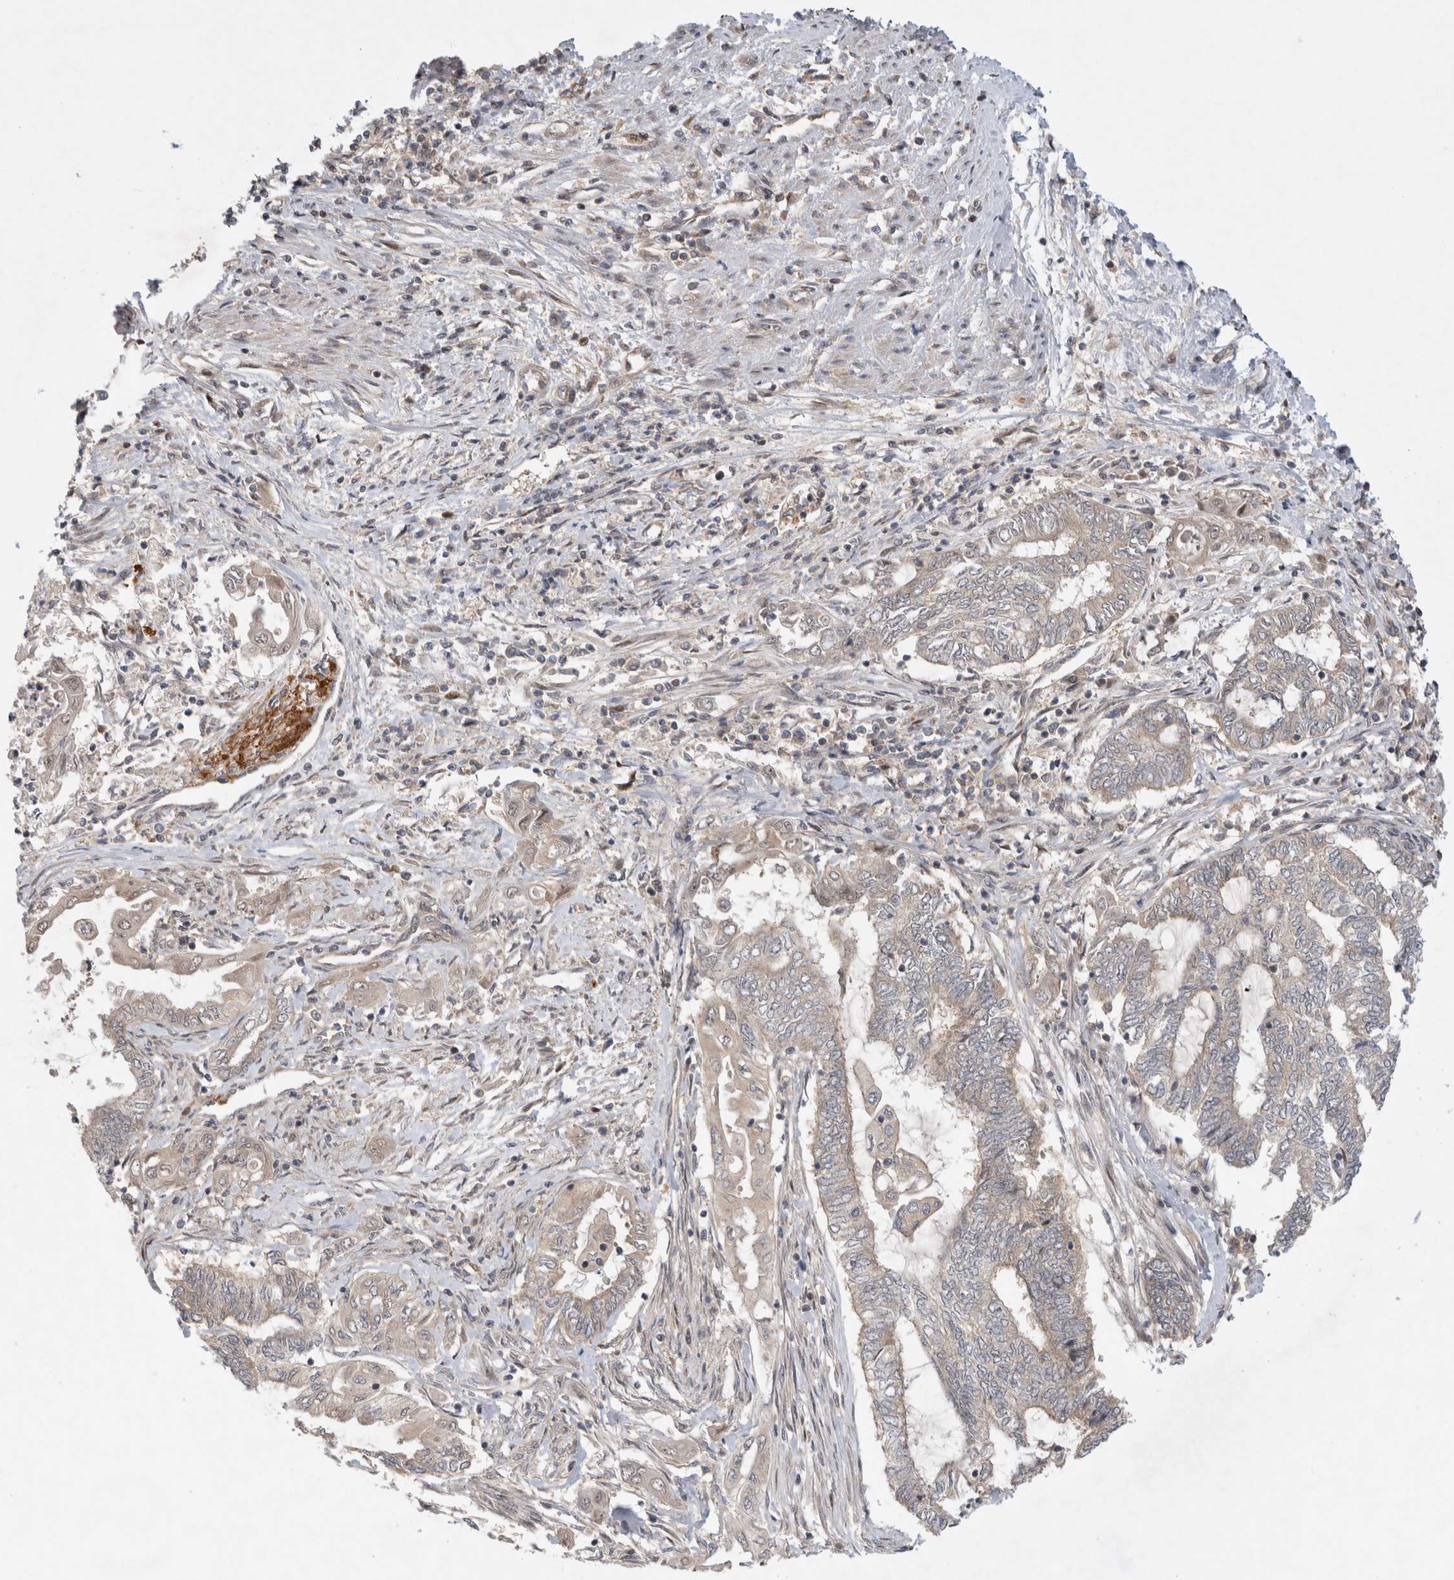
{"staining": {"intensity": "weak", "quantity": "25%-75%", "location": "cytoplasmic/membranous"}, "tissue": "endometrial cancer", "cell_type": "Tumor cells", "image_type": "cancer", "snomed": [{"axis": "morphology", "description": "Adenocarcinoma, NOS"}, {"axis": "topography", "description": "Uterus"}, {"axis": "topography", "description": "Endometrium"}], "caption": "Weak cytoplasmic/membranous expression for a protein is seen in approximately 25%-75% of tumor cells of endometrial cancer (adenocarcinoma) using IHC.", "gene": "HTT", "patient": {"sex": "female", "age": 70}}